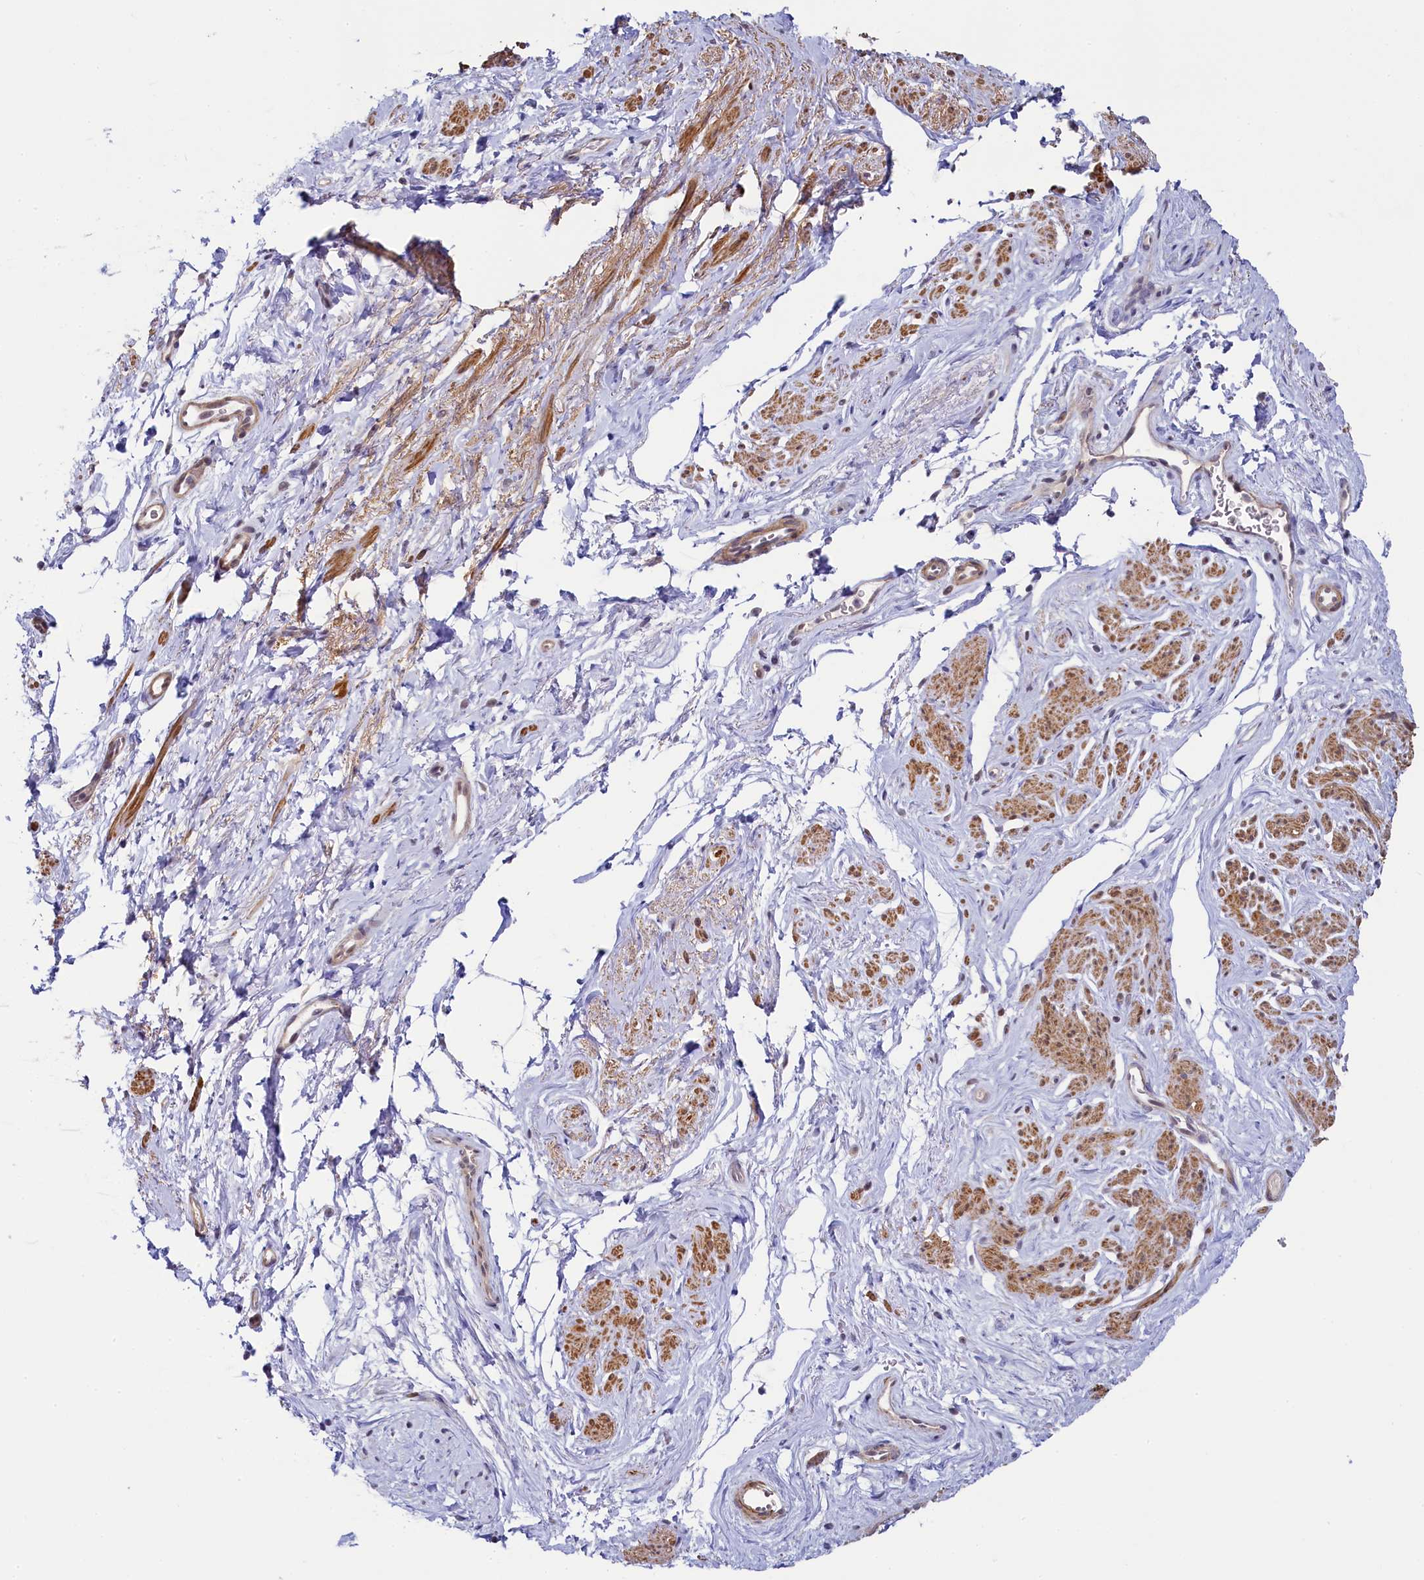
{"staining": {"intensity": "moderate", "quantity": "25%-75%", "location": "cytoplasmic/membranous"}, "tissue": "smooth muscle", "cell_type": "Smooth muscle cells", "image_type": "normal", "snomed": [{"axis": "morphology", "description": "Normal tissue, NOS"}, {"axis": "topography", "description": "Smooth muscle"}, {"axis": "topography", "description": "Peripheral nerve tissue"}], "caption": "Brown immunohistochemical staining in normal smooth muscle shows moderate cytoplasmic/membranous expression in approximately 25%-75% of smooth muscle cells.", "gene": "INTS14", "patient": {"sex": "male", "age": 69}}